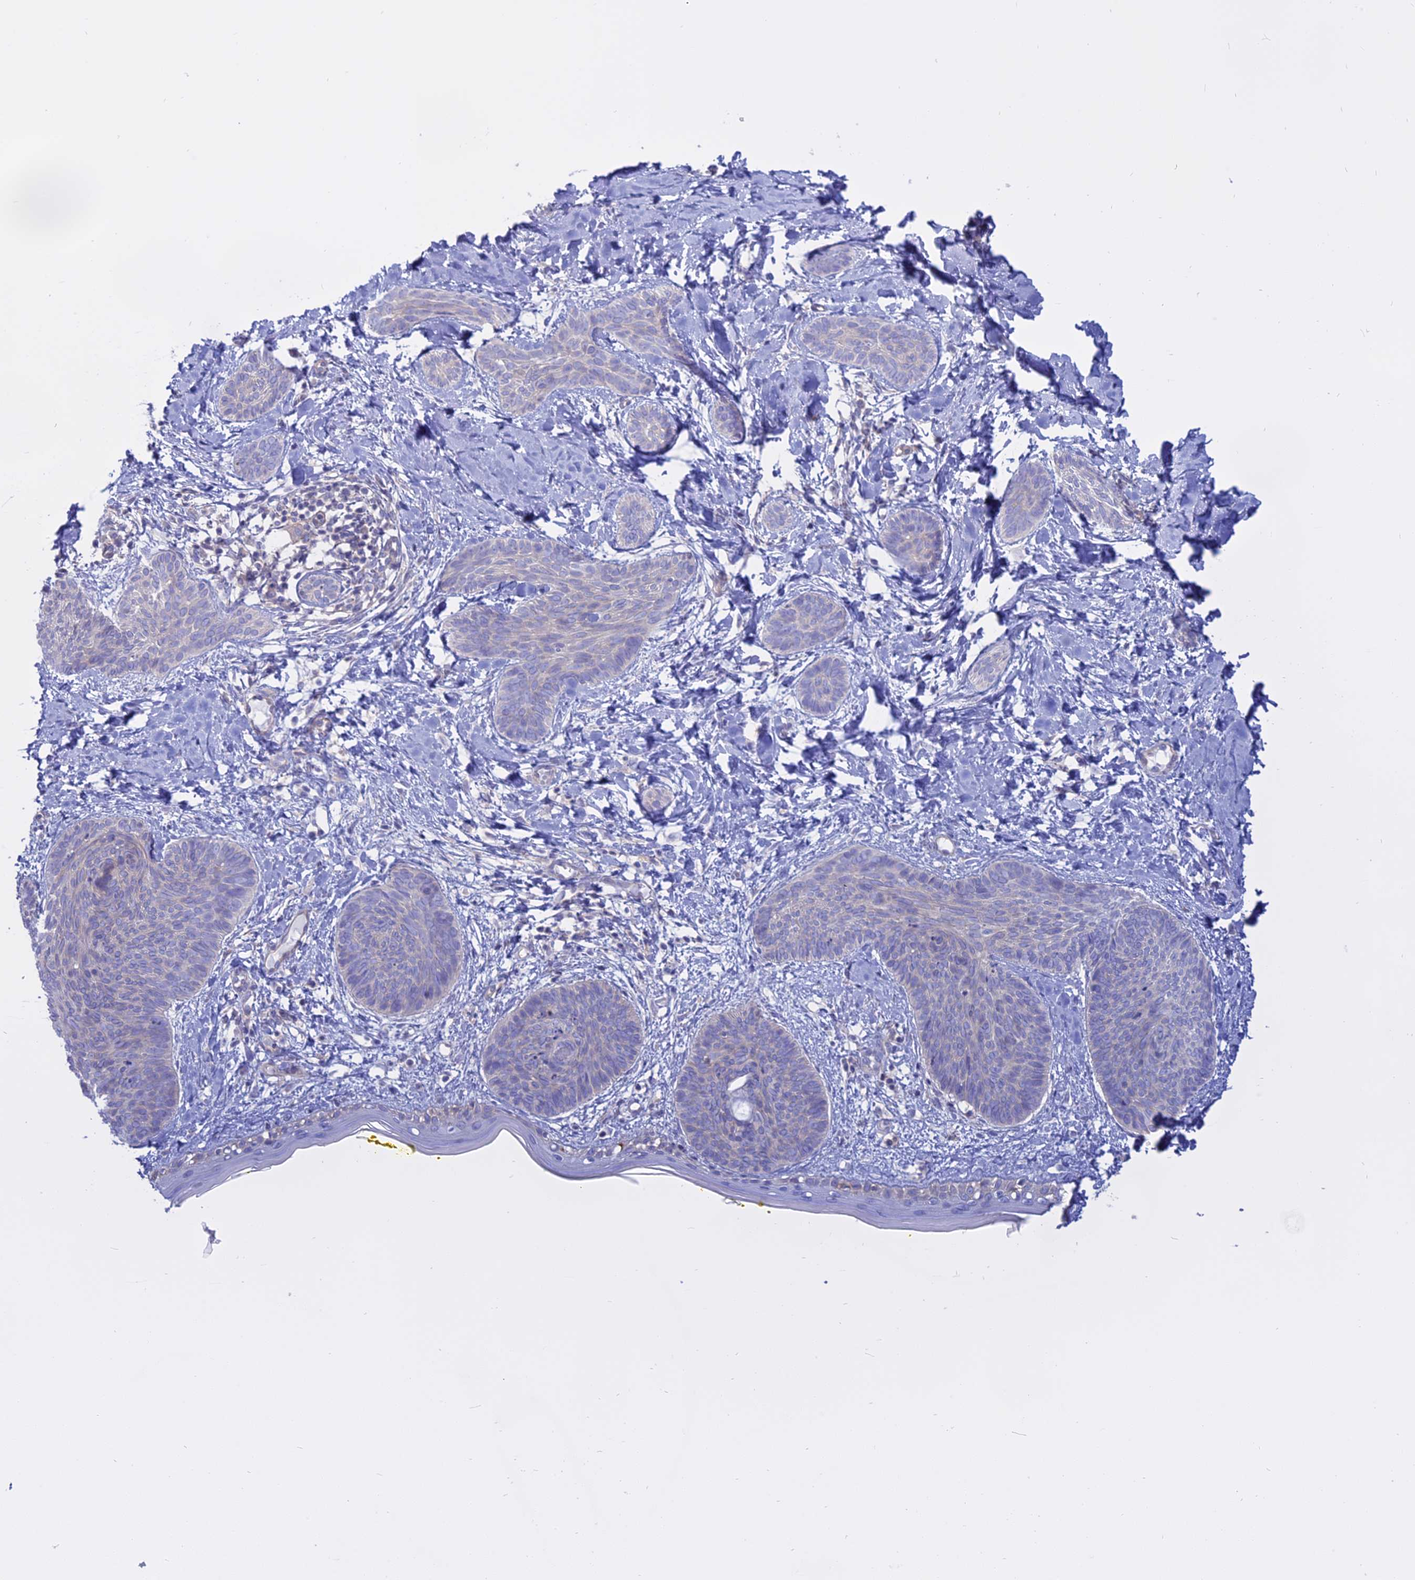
{"staining": {"intensity": "negative", "quantity": "none", "location": "none"}, "tissue": "skin cancer", "cell_type": "Tumor cells", "image_type": "cancer", "snomed": [{"axis": "morphology", "description": "Basal cell carcinoma"}, {"axis": "topography", "description": "Skin"}], "caption": "IHC image of neoplastic tissue: human skin cancer (basal cell carcinoma) stained with DAB (3,3'-diaminobenzidine) exhibits no significant protein staining in tumor cells.", "gene": "AHCYL1", "patient": {"sex": "female", "age": 81}}